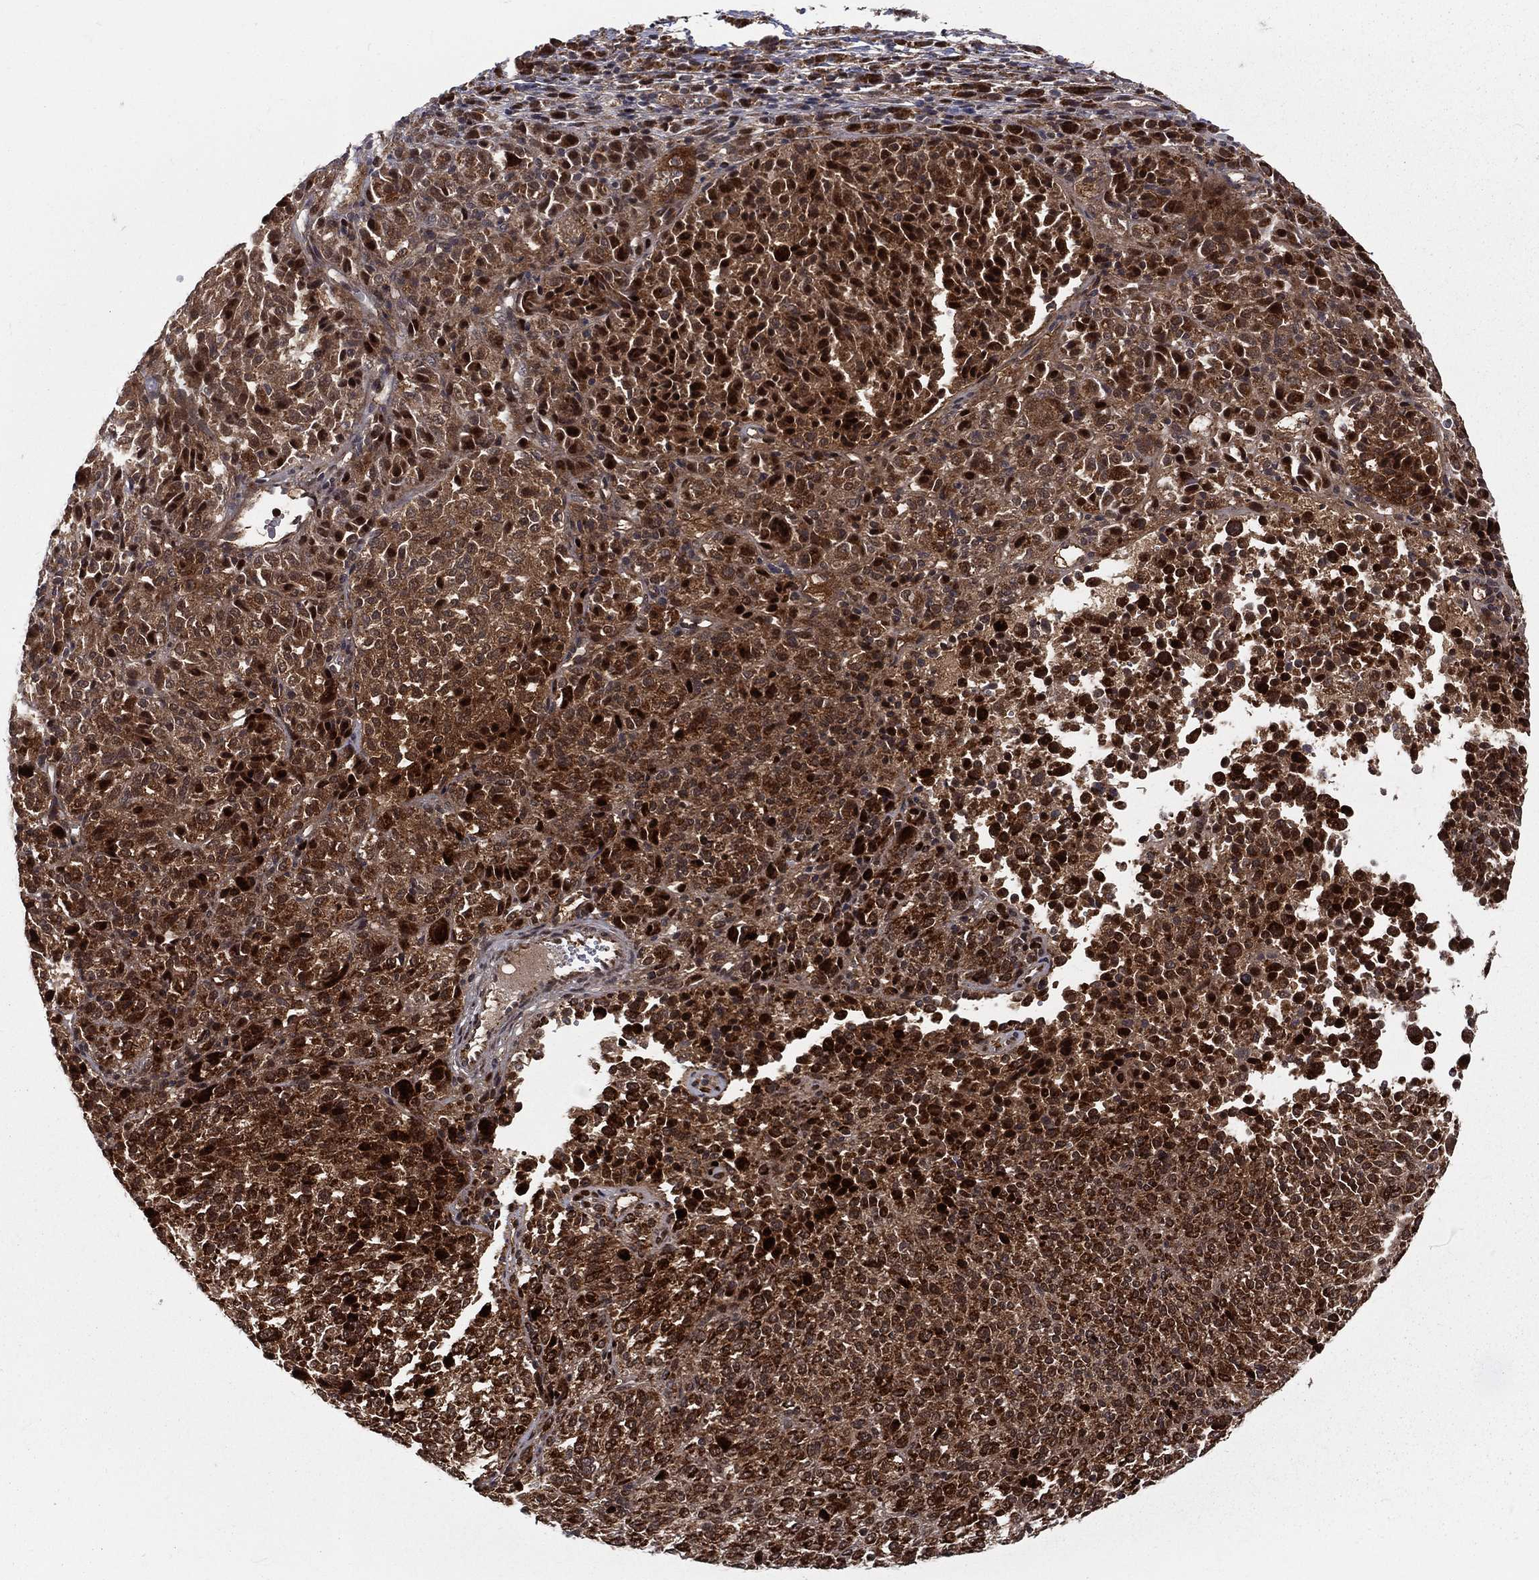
{"staining": {"intensity": "strong", "quantity": ">75%", "location": "cytoplasmic/membranous,nuclear"}, "tissue": "melanoma", "cell_type": "Tumor cells", "image_type": "cancer", "snomed": [{"axis": "morphology", "description": "Malignant melanoma, Metastatic site"}, {"axis": "topography", "description": "Brain"}], "caption": "High-power microscopy captured an immunohistochemistry (IHC) histopathology image of malignant melanoma (metastatic site), revealing strong cytoplasmic/membranous and nuclear expression in about >75% of tumor cells.", "gene": "MDM2", "patient": {"sex": "female", "age": 56}}